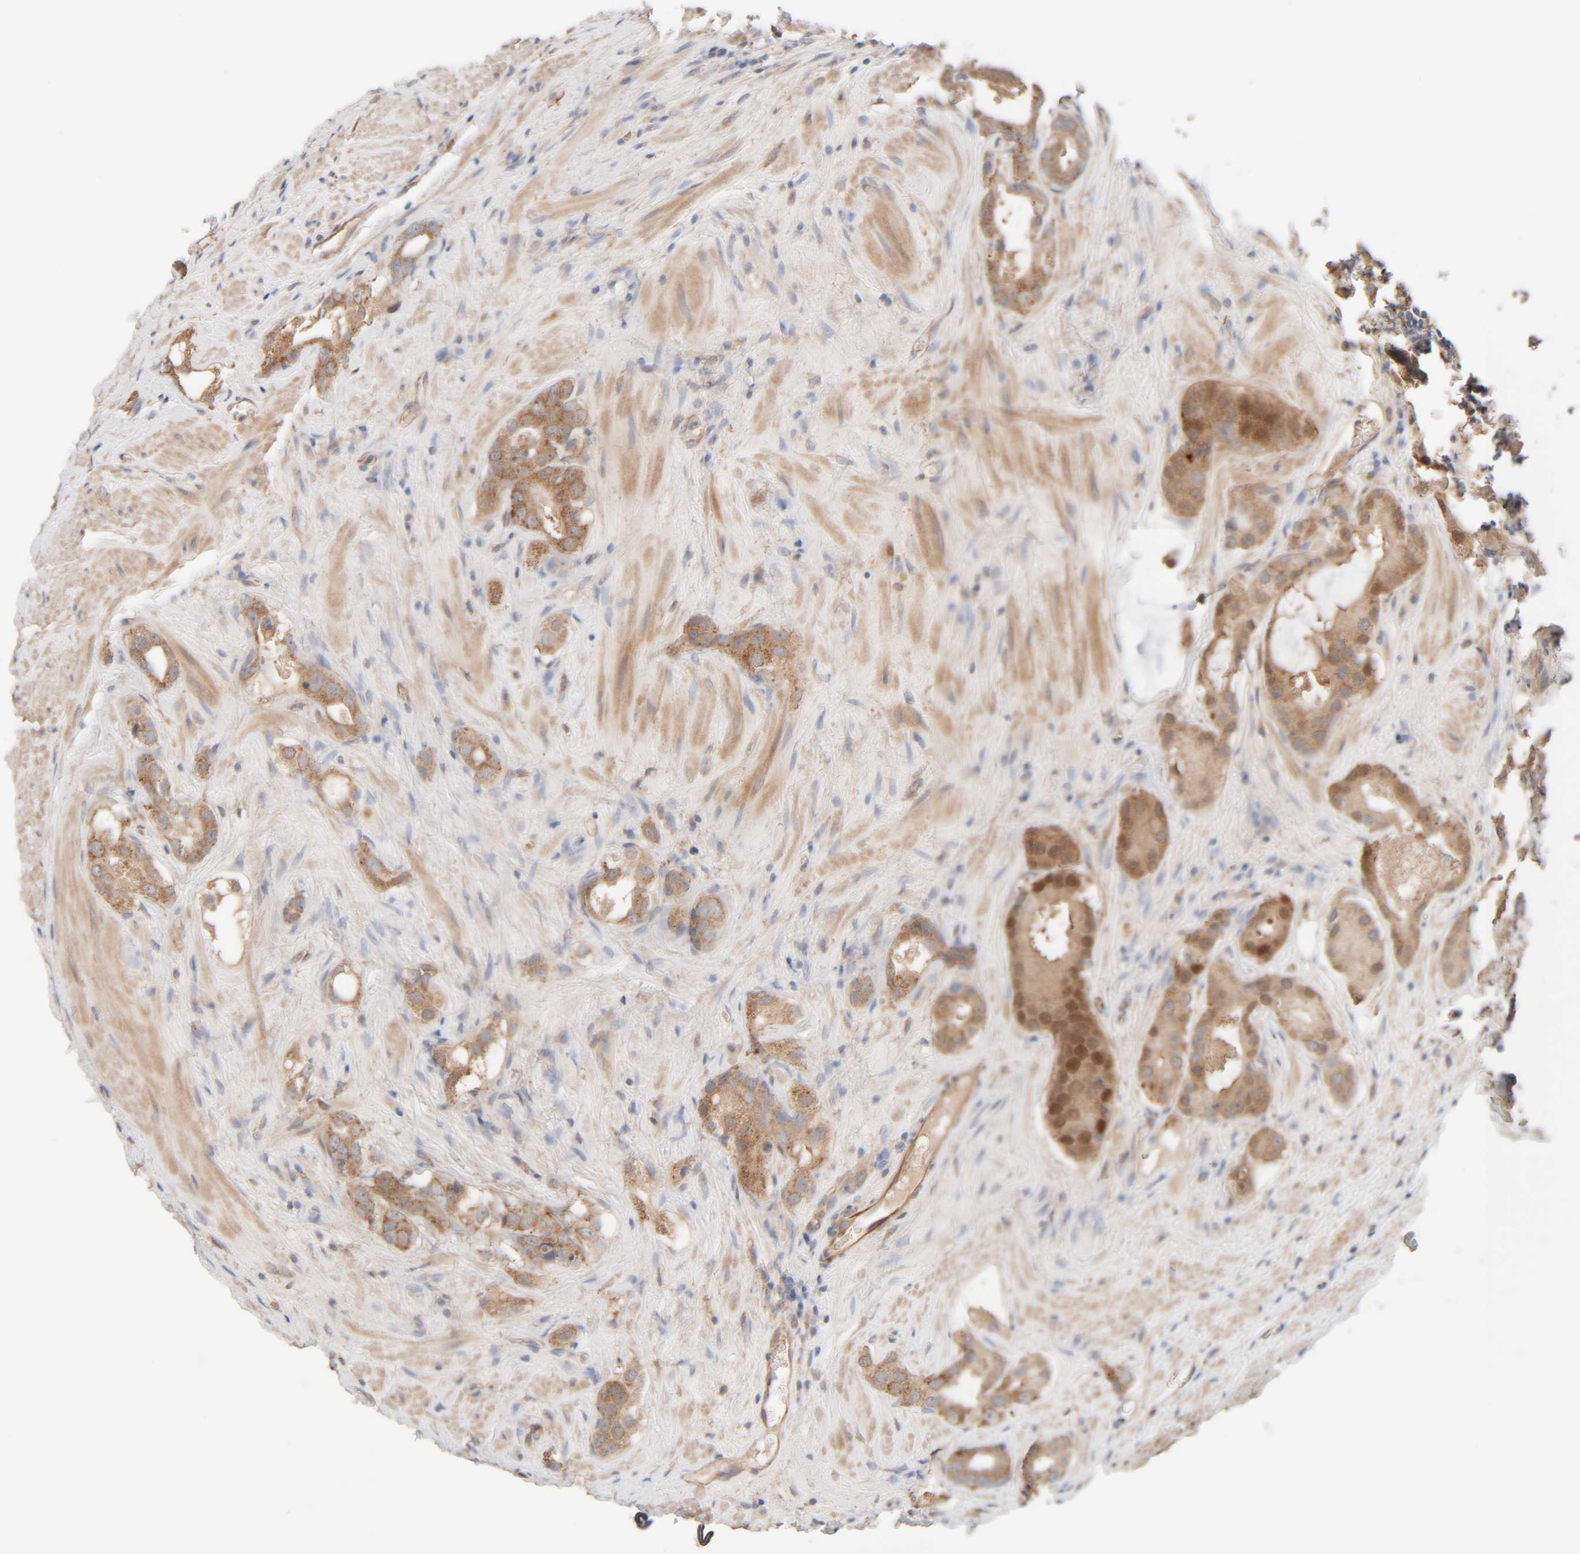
{"staining": {"intensity": "moderate", "quantity": ">75%", "location": "cytoplasmic/membranous,nuclear"}, "tissue": "prostate cancer", "cell_type": "Tumor cells", "image_type": "cancer", "snomed": [{"axis": "morphology", "description": "Adenocarcinoma, High grade"}, {"axis": "topography", "description": "Prostate"}], "caption": "Prostate cancer (adenocarcinoma (high-grade)) was stained to show a protein in brown. There is medium levels of moderate cytoplasmic/membranous and nuclear staining in approximately >75% of tumor cells. The staining was performed using DAB (3,3'-diaminobenzidine), with brown indicating positive protein expression. Nuclei are stained blue with hematoxylin.", "gene": "TMEM192", "patient": {"sex": "male", "age": 63}}